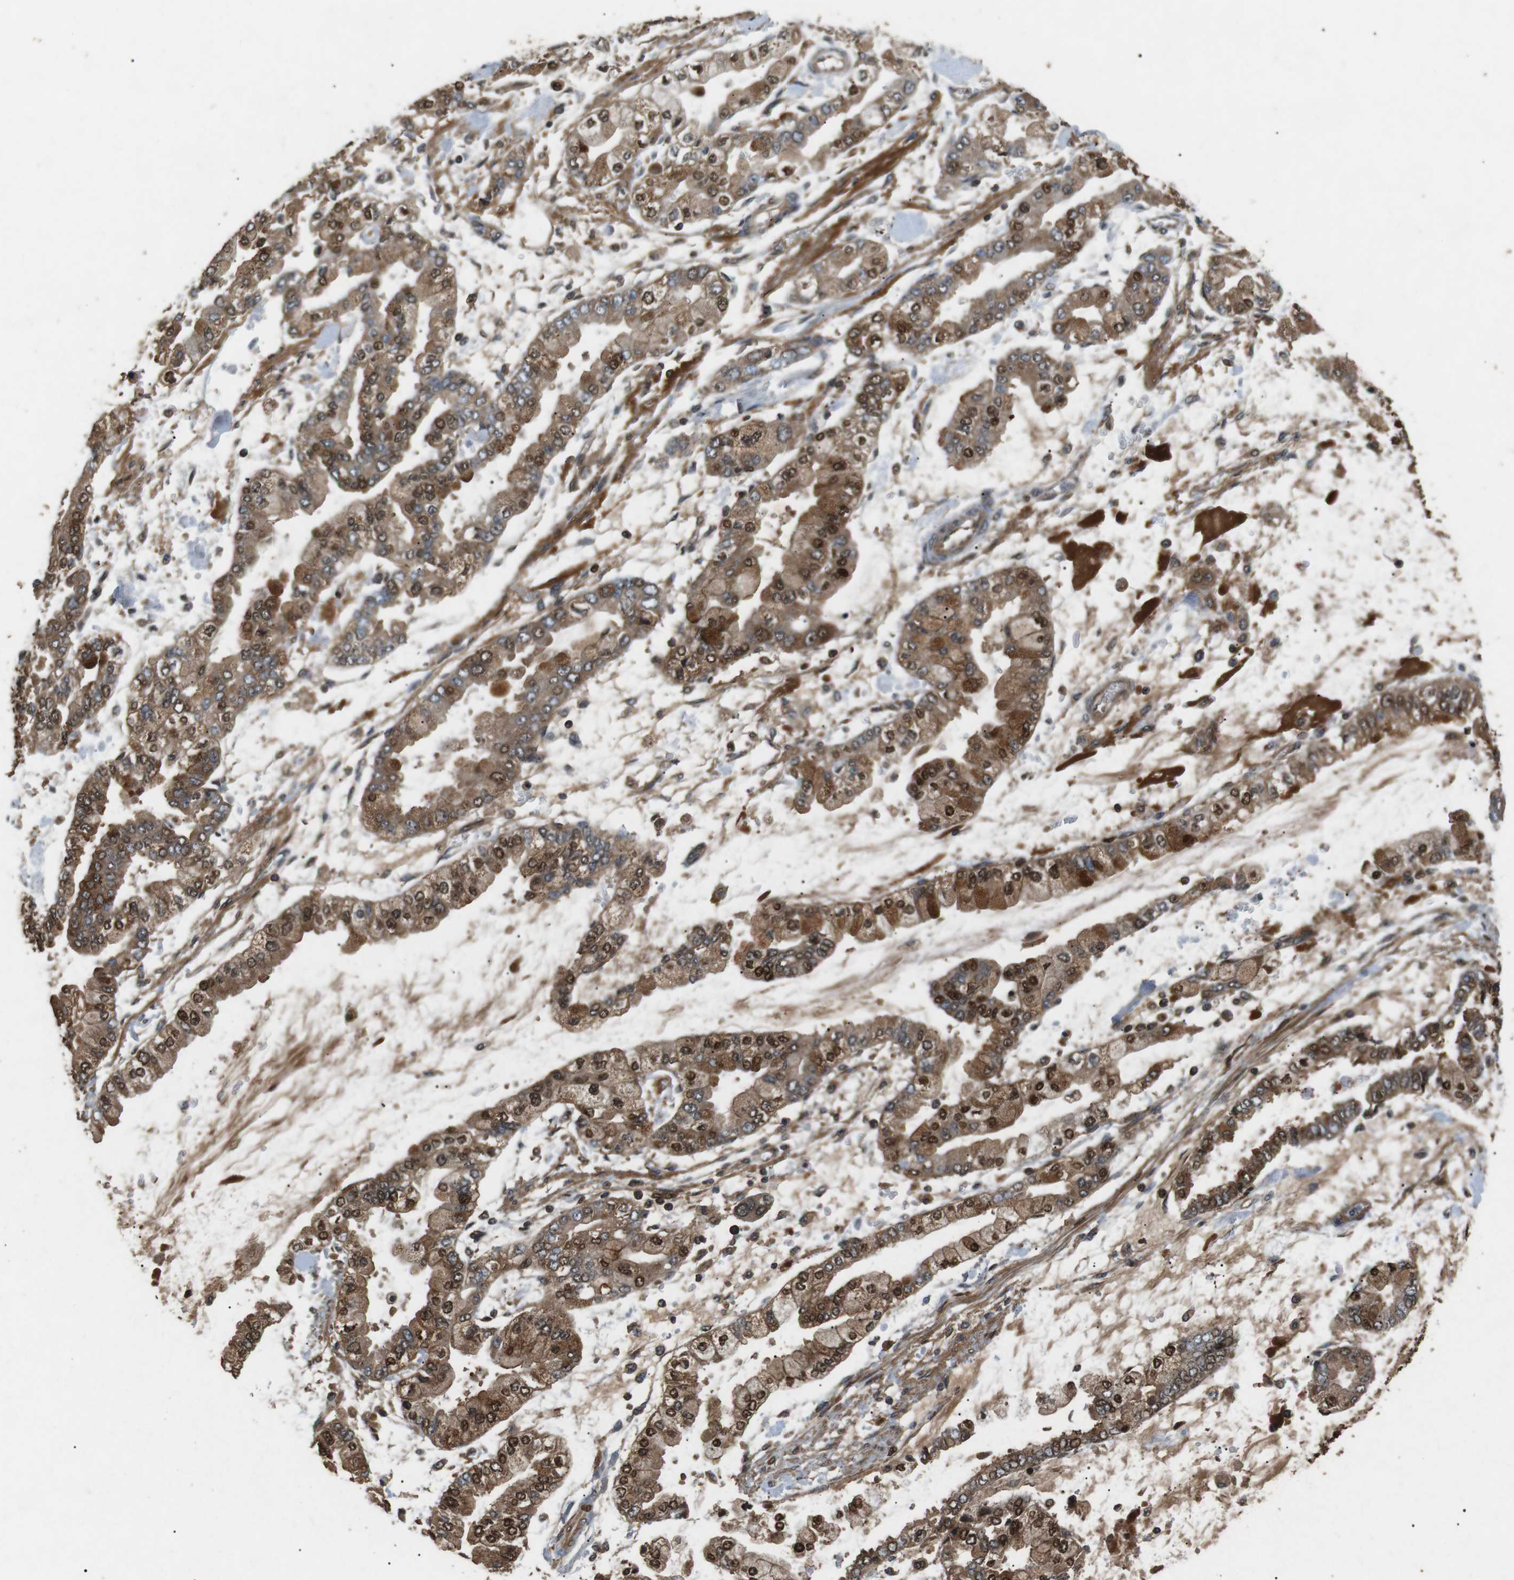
{"staining": {"intensity": "strong", "quantity": ">75%", "location": "cytoplasmic/membranous,nuclear"}, "tissue": "stomach cancer", "cell_type": "Tumor cells", "image_type": "cancer", "snomed": [{"axis": "morphology", "description": "Normal tissue, NOS"}, {"axis": "morphology", "description": "Adenocarcinoma, NOS"}, {"axis": "topography", "description": "Stomach, upper"}, {"axis": "topography", "description": "Stomach"}], "caption": "This micrograph reveals stomach adenocarcinoma stained with immunohistochemistry to label a protein in brown. The cytoplasmic/membranous and nuclear of tumor cells show strong positivity for the protein. Nuclei are counter-stained blue.", "gene": "TBC1D15", "patient": {"sex": "male", "age": 76}}